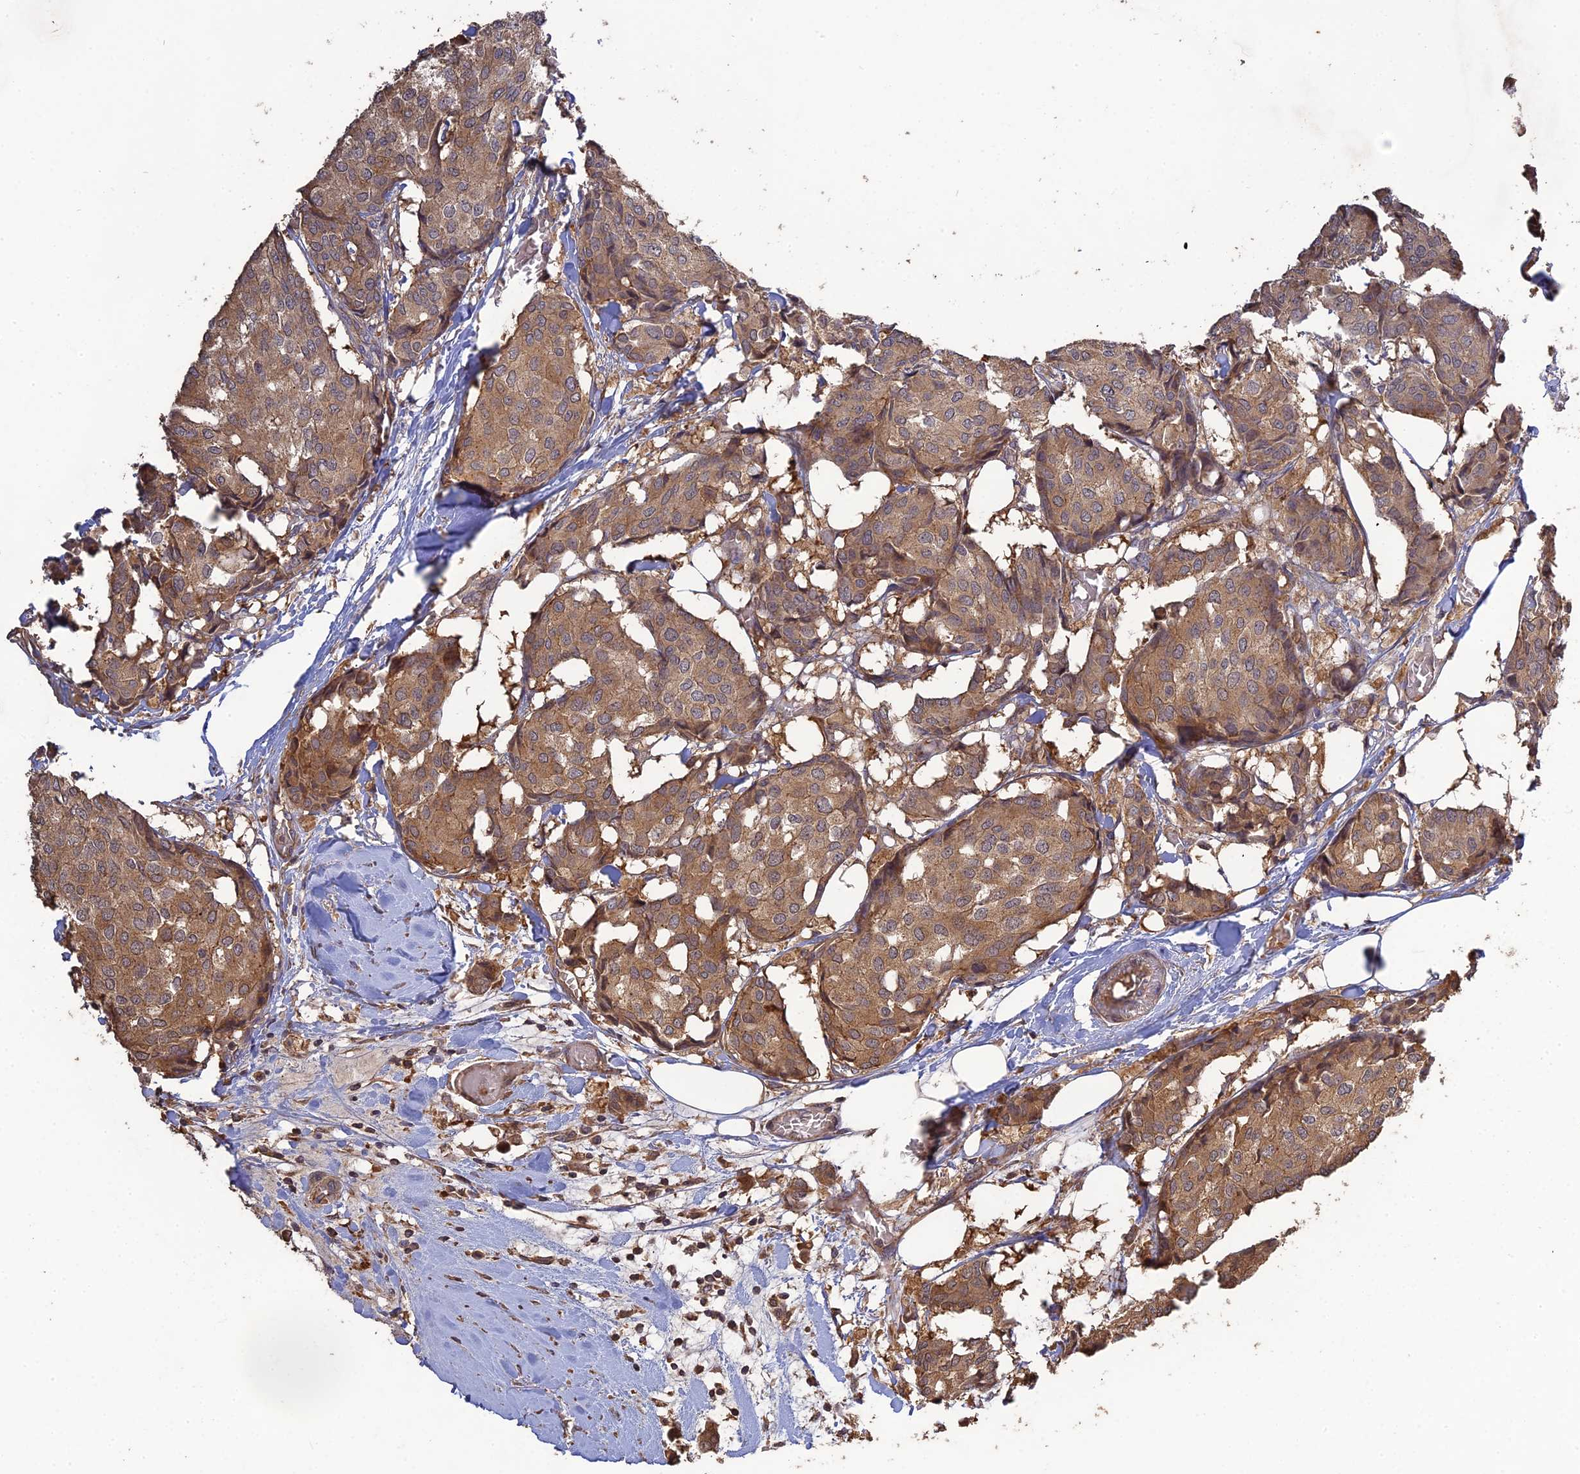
{"staining": {"intensity": "moderate", "quantity": ">75%", "location": "cytoplasmic/membranous"}, "tissue": "breast cancer", "cell_type": "Tumor cells", "image_type": "cancer", "snomed": [{"axis": "morphology", "description": "Duct carcinoma"}, {"axis": "topography", "description": "Breast"}], "caption": "A brown stain highlights moderate cytoplasmic/membranous staining of a protein in infiltrating ductal carcinoma (breast) tumor cells.", "gene": "ARHGAP40", "patient": {"sex": "female", "age": 75}}